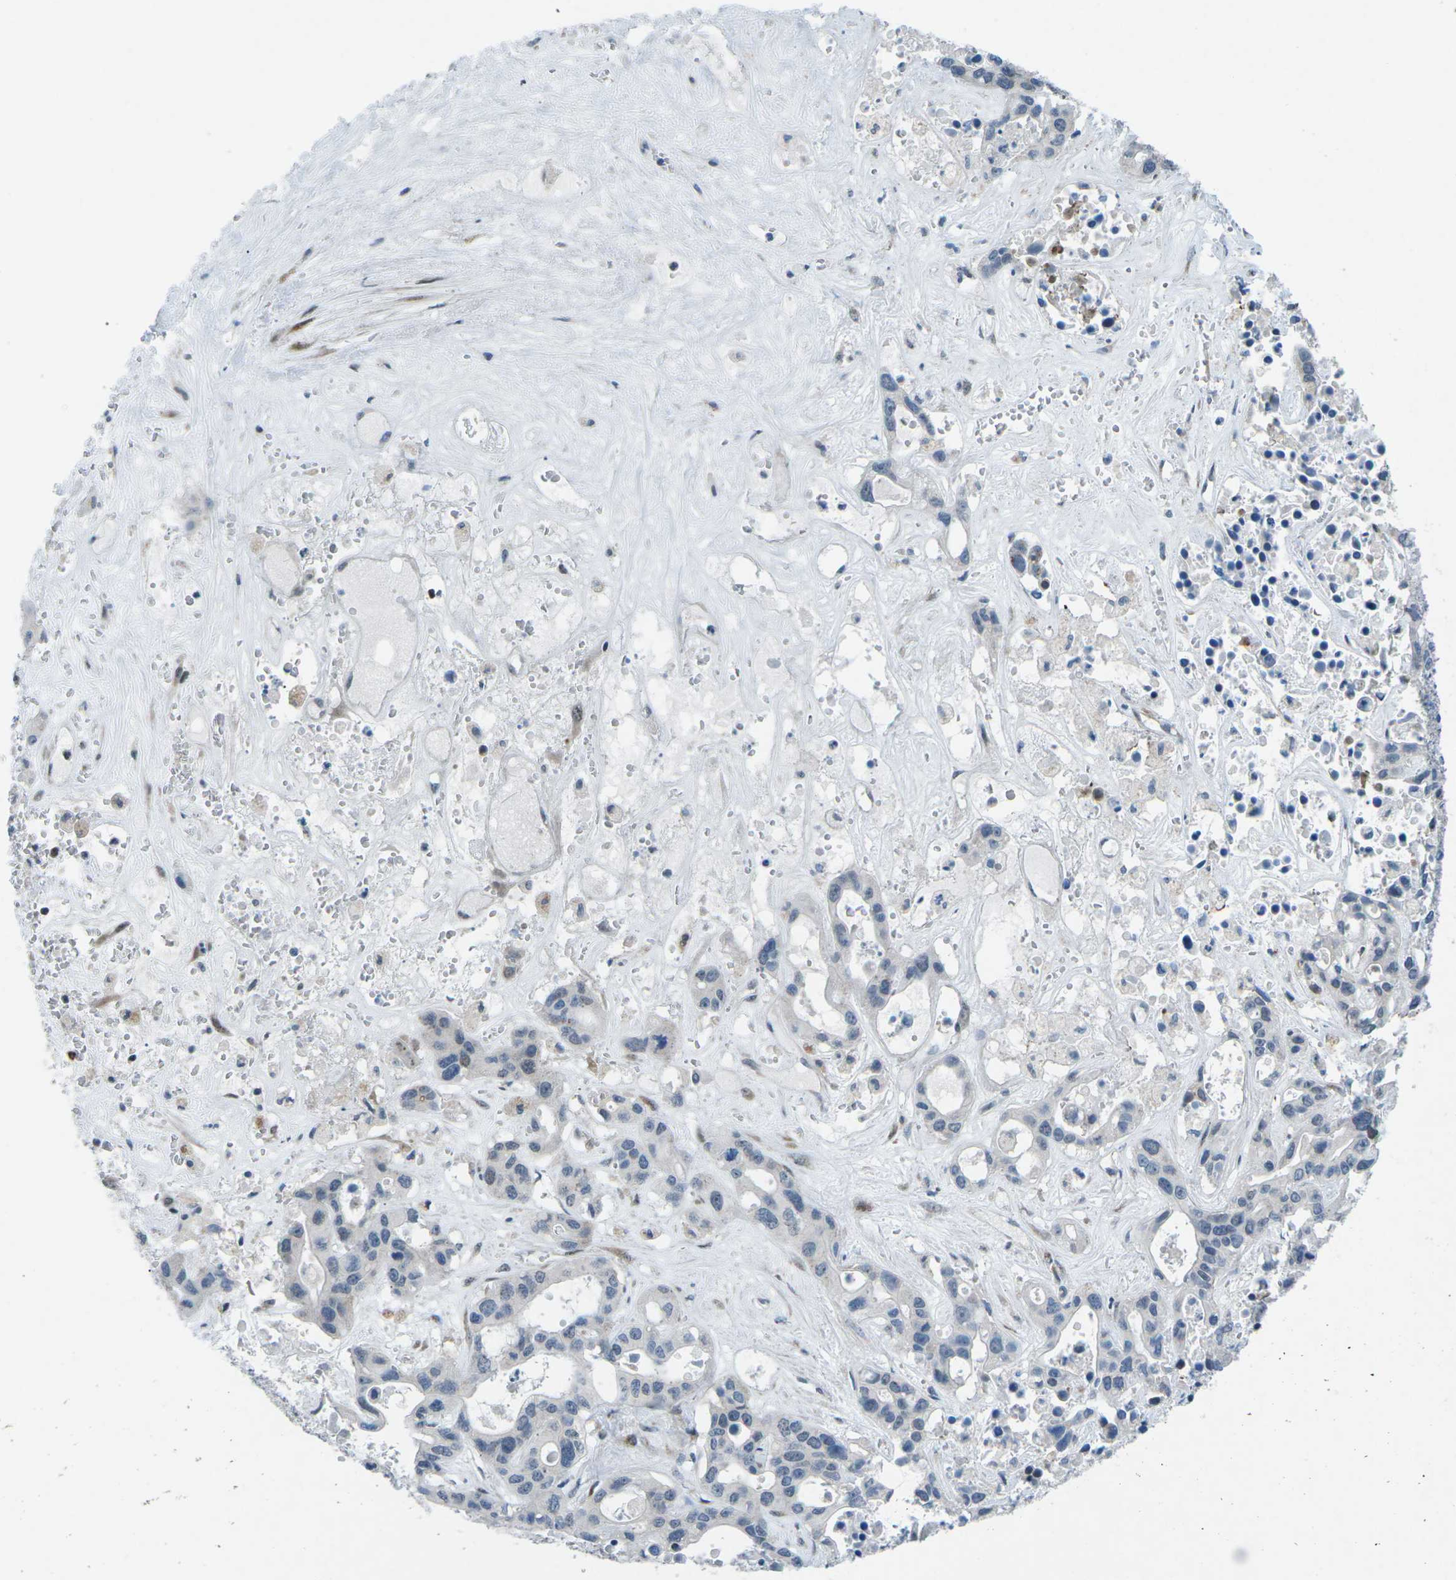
{"staining": {"intensity": "negative", "quantity": "none", "location": "none"}, "tissue": "liver cancer", "cell_type": "Tumor cells", "image_type": "cancer", "snomed": [{"axis": "morphology", "description": "Cholangiocarcinoma"}, {"axis": "topography", "description": "Liver"}], "caption": "Cholangiocarcinoma (liver) stained for a protein using immunohistochemistry (IHC) demonstrates no staining tumor cells.", "gene": "MBNL1", "patient": {"sex": "female", "age": 65}}